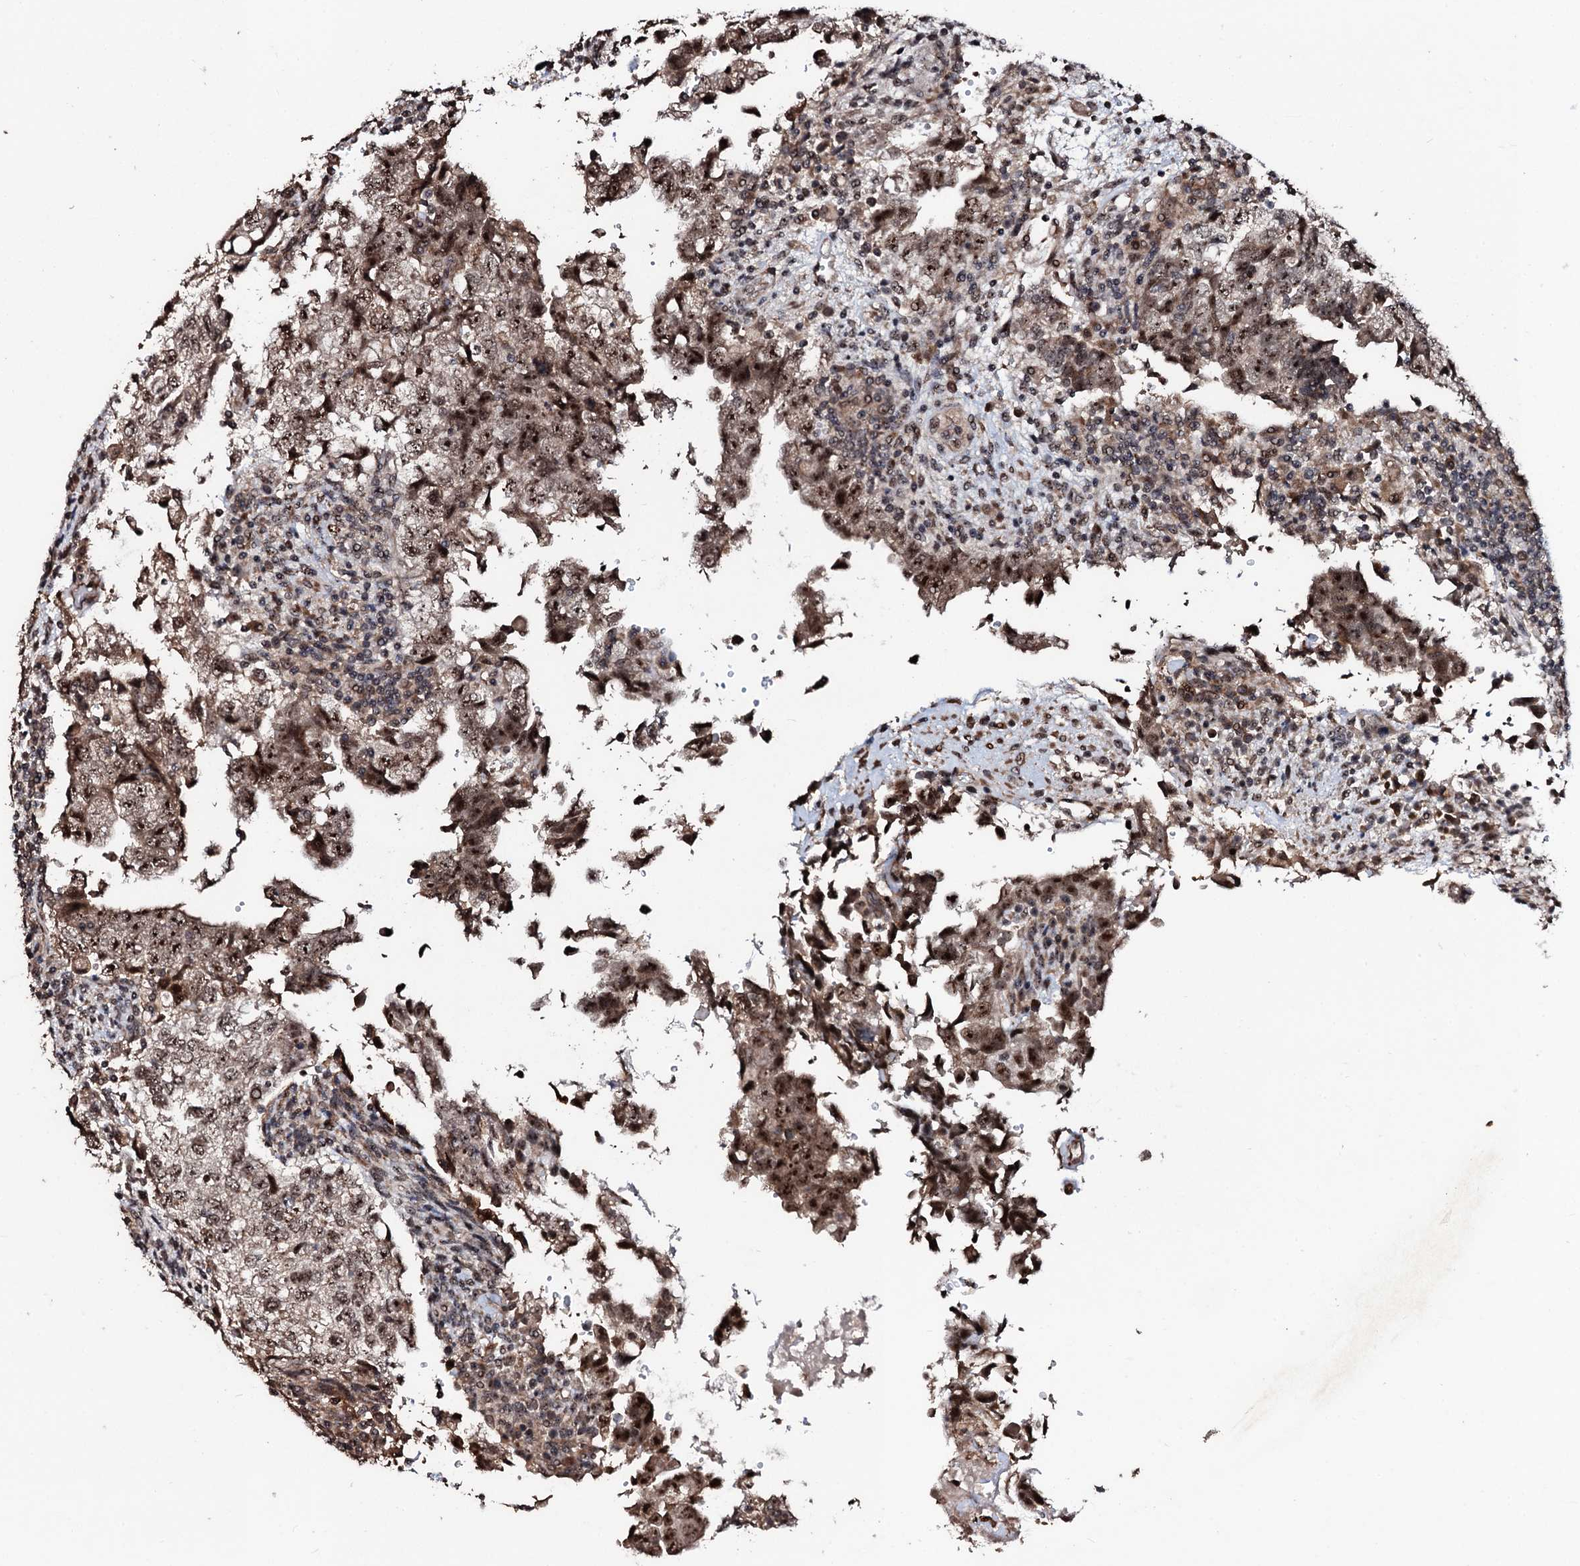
{"staining": {"intensity": "moderate", "quantity": ">75%", "location": "cytoplasmic/membranous,nuclear"}, "tissue": "testis cancer", "cell_type": "Tumor cells", "image_type": "cancer", "snomed": [{"axis": "morphology", "description": "Carcinoma, Embryonal, NOS"}, {"axis": "topography", "description": "Testis"}], "caption": "The photomicrograph shows a brown stain indicating the presence of a protein in the cytoplasmic/membranous and nuclear of tumor cells in testis cancer.", "gene": "SUPT7L", "patient": {"sex": "male", "age": 37}}